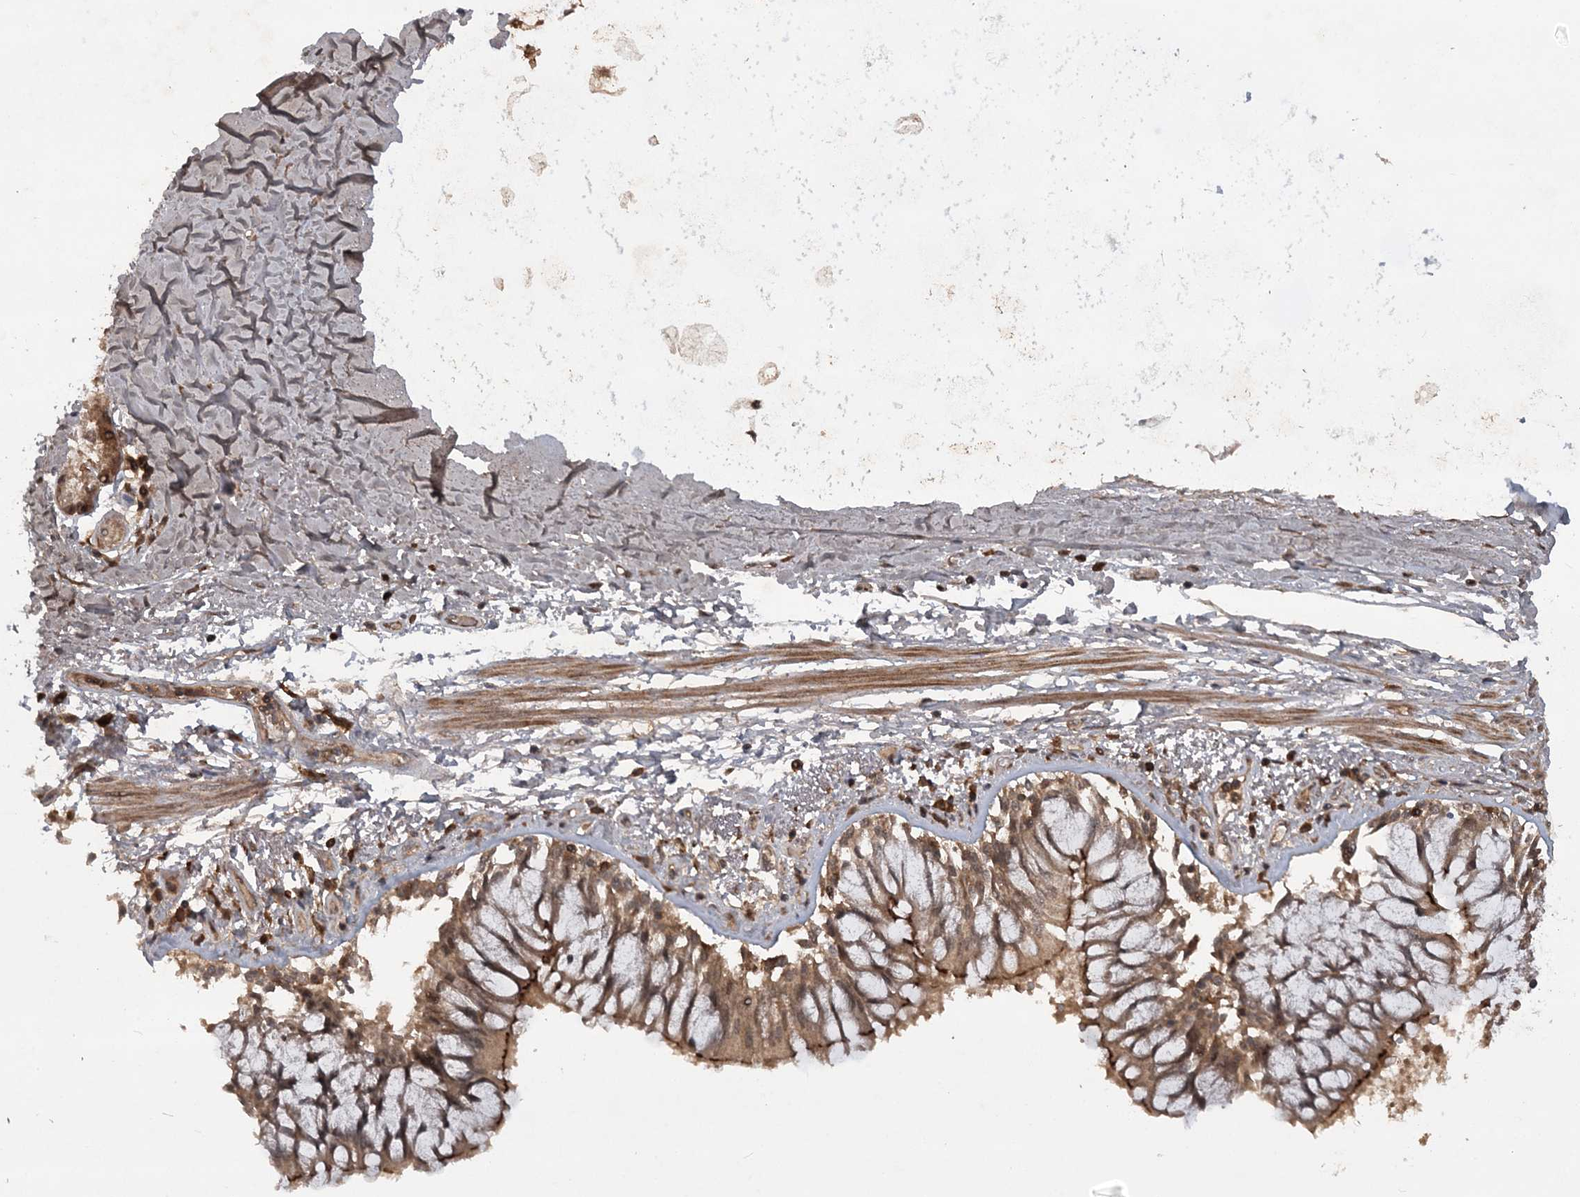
{"staining": {"intensity": "negative", "quantity": "none", "location": "none"}, "tissue": "adipose tissue", "cell_type": "Adipocytes", "image_type": "normal", "snomed": [{"axis": "morphology", "description": "Normal tissue, NOS"}, {"axis": "topography", "description": "Cartilage tissue"}, {"axis": "topography", "description": "Bronchus"}, {"axis": "topography", "description": "Lung"}, {"axis": "topography", "description": "Peripheral nerve tissue"}], "caption": "Immunohistochemistry micrograph of benign adipose tissue stained for a protein (brown), which displays no expression in adipocytes.", "gene": "LACC1", "patient": {"sex": "female", "age": 49}}